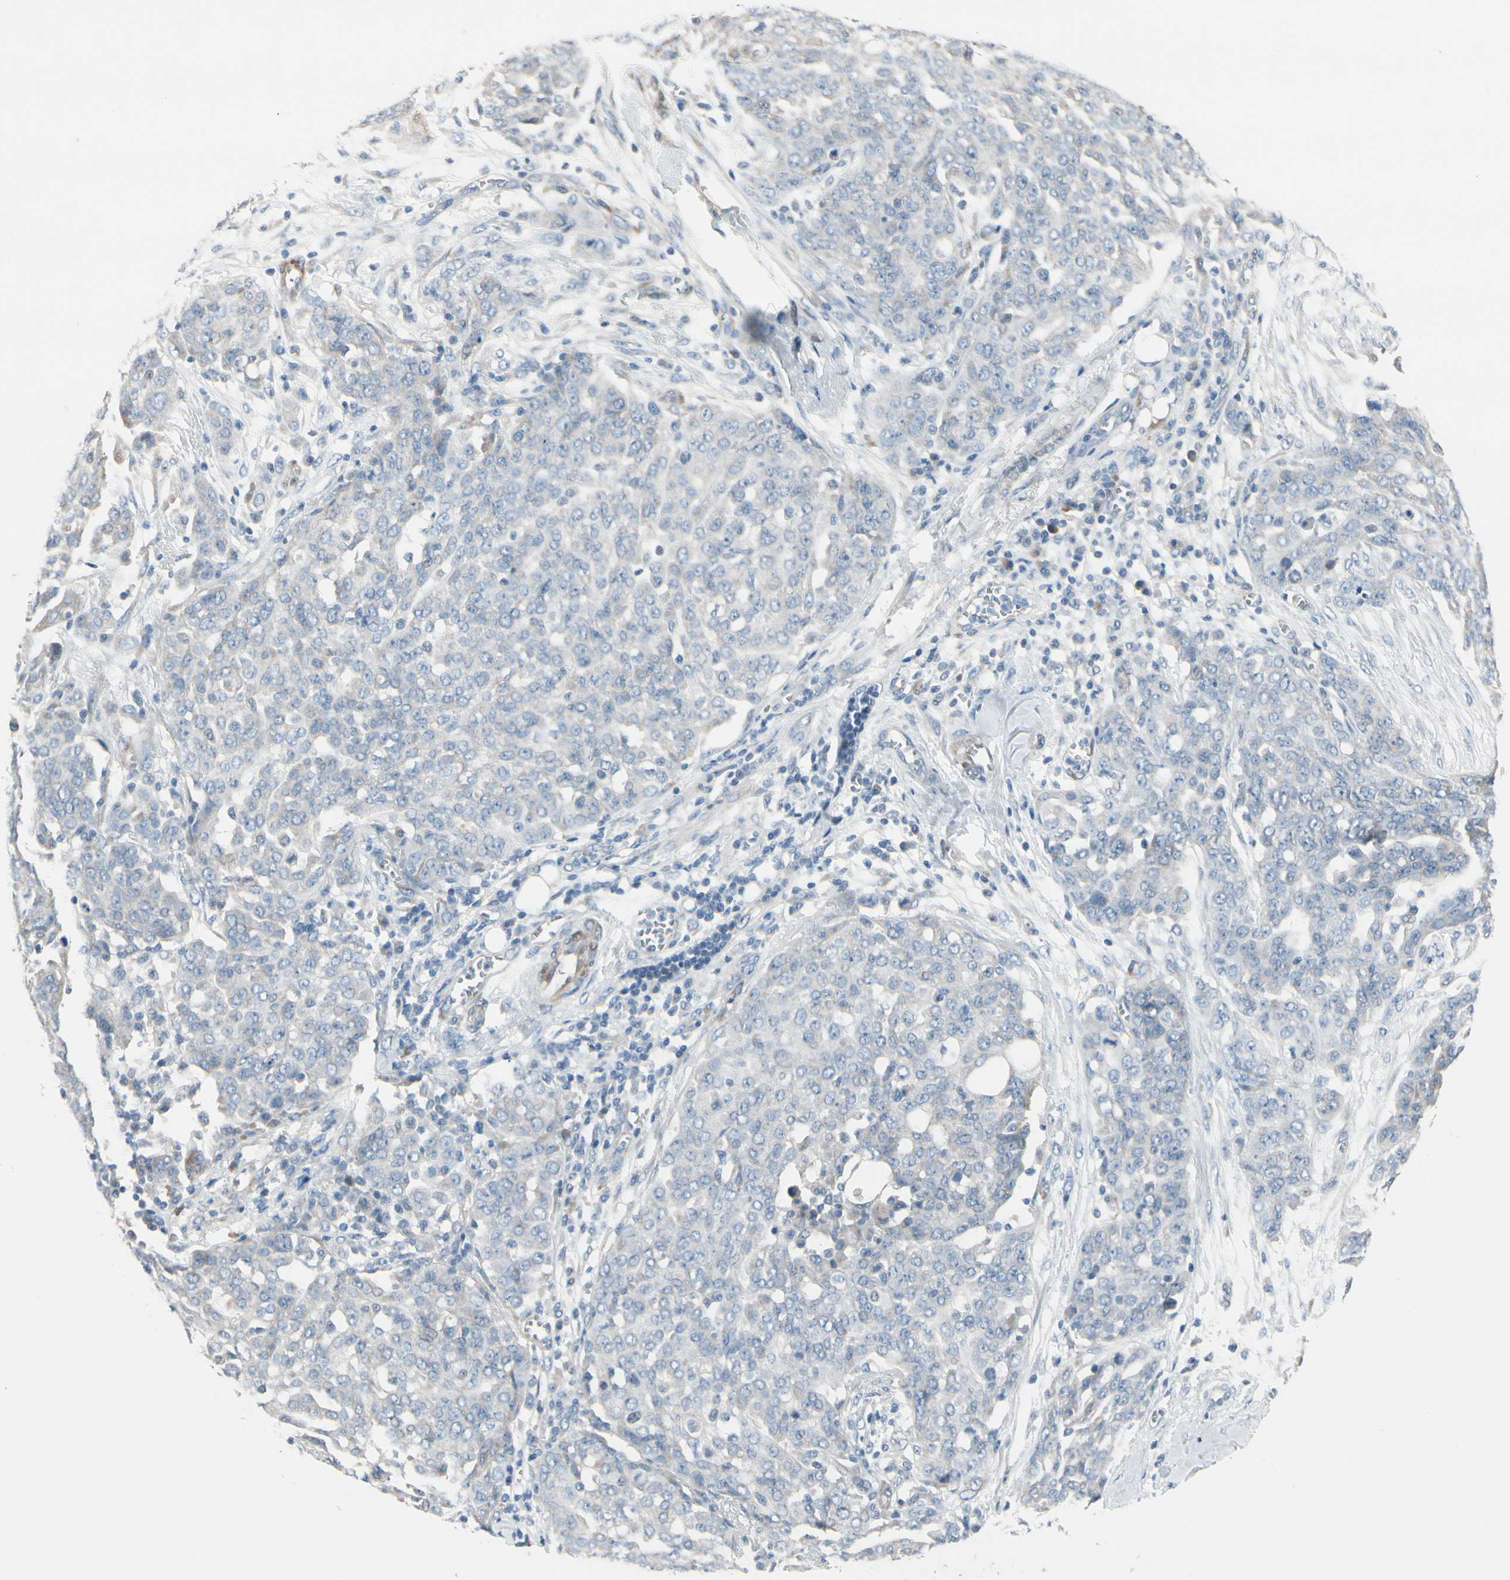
{"staining": {"intensity": "negative", "quantity": "none", "location": "none"}, "tissue": "ovarian cancer", "cell_type": "Tumor cells", "image_type": "cancer", "snomed": [{"axis": "morphology", "description": "Cystadenocarcinoma, serous, NOS"}, {"axis": "topography", "description": "Soft tissue"}, {"axis": "topography", "description": "Ovary"}], "caption": "Immunohistochemical staining of ovarian serous cystadenocarcinoma shows no significant staining in tumor cells.", "gene": "MAP2", "patient": {"sex": "female", "age": 57}}